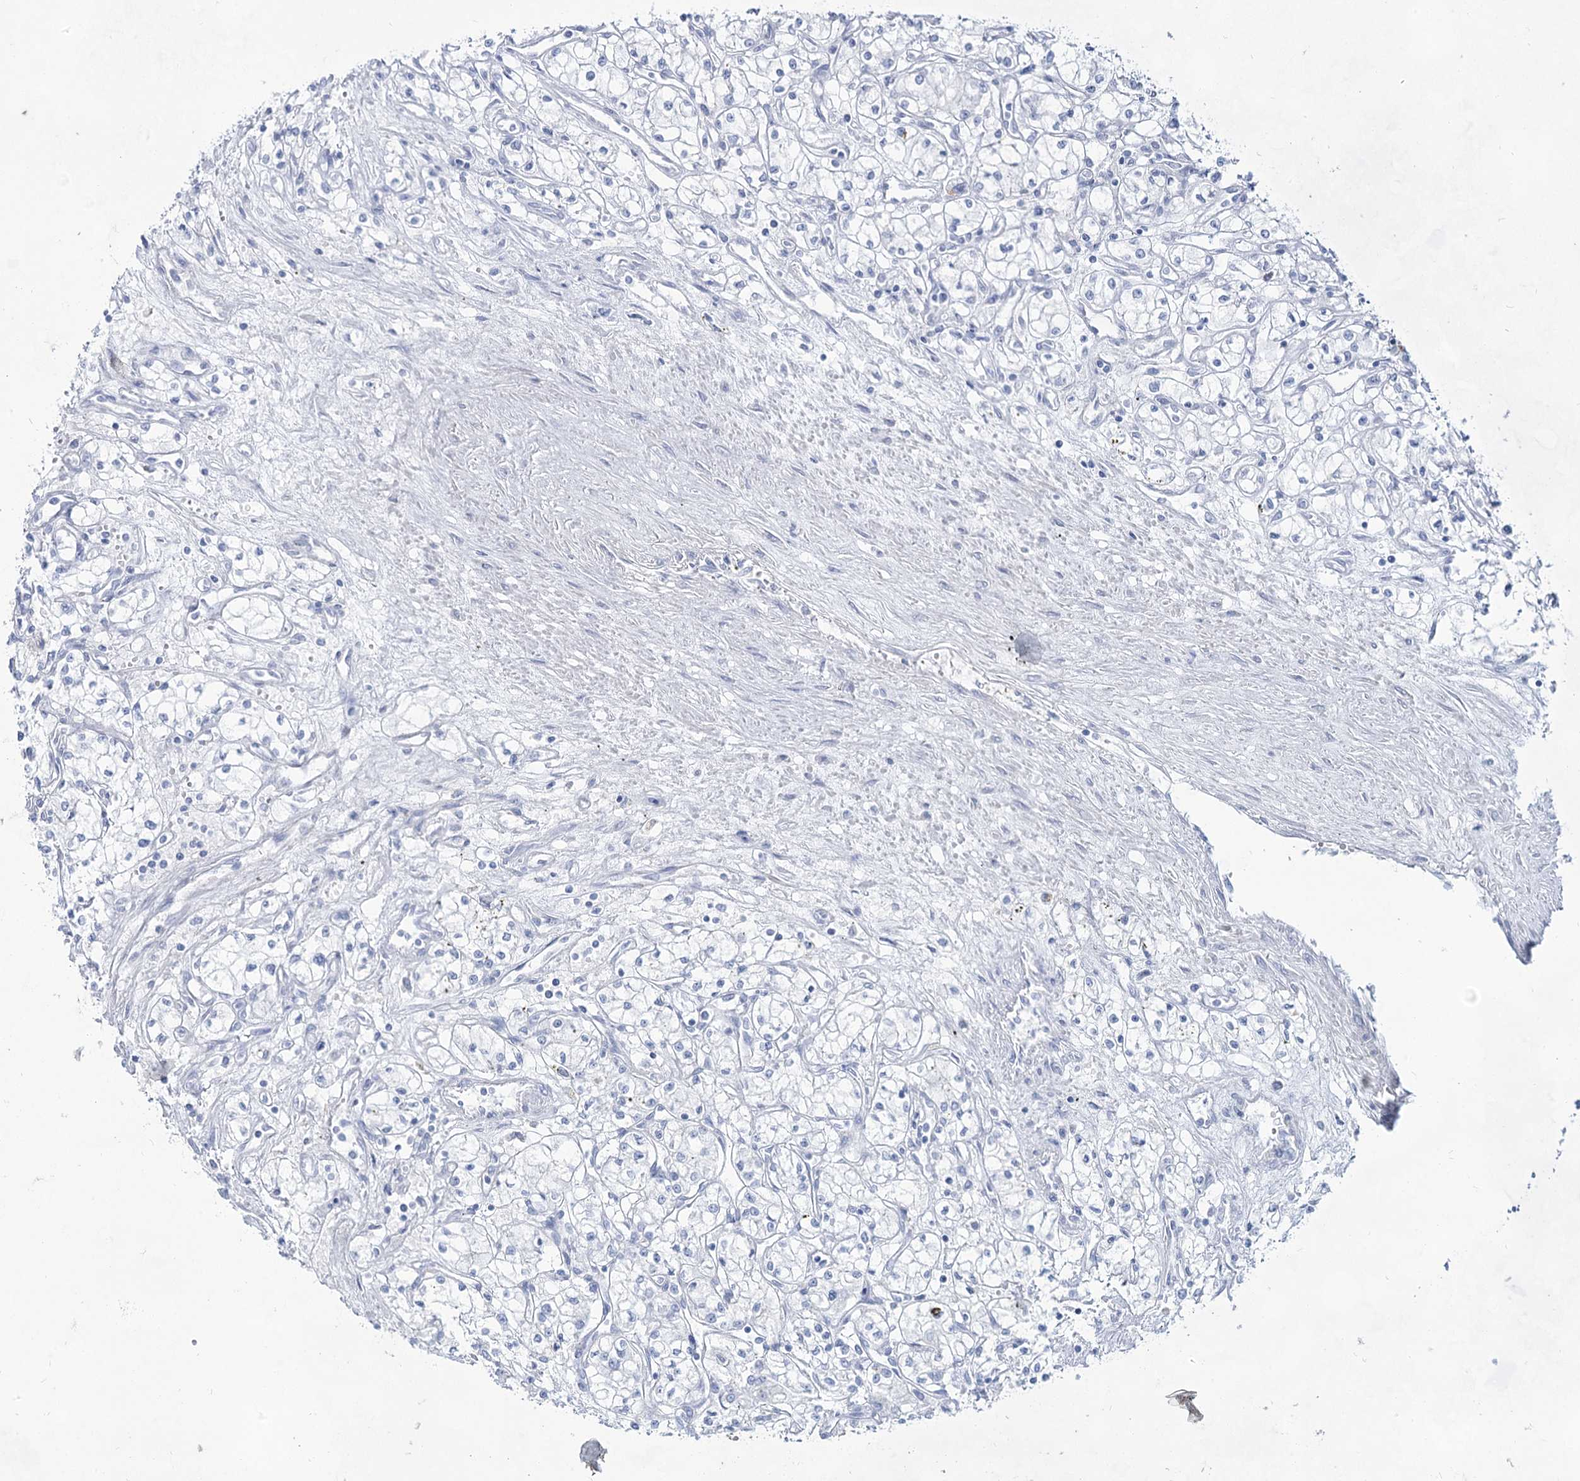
{"staining": {"intensity": "negative", "quantity": "none", "location": "none"}, "tissue": "renal cancer", "cell_type": "Tumor cells", "image_type": "cancer", "snomed": [{"axis": "morphology", "description": "Adenocarcinoma, NOS"}, {"axis": "topography", "description": "Kidney"}], "caption": "Tumor cells show no significant protein expression in renal cancer.", "gene": "ACRV1", "patient": {"sex": "male", "age": 59}}